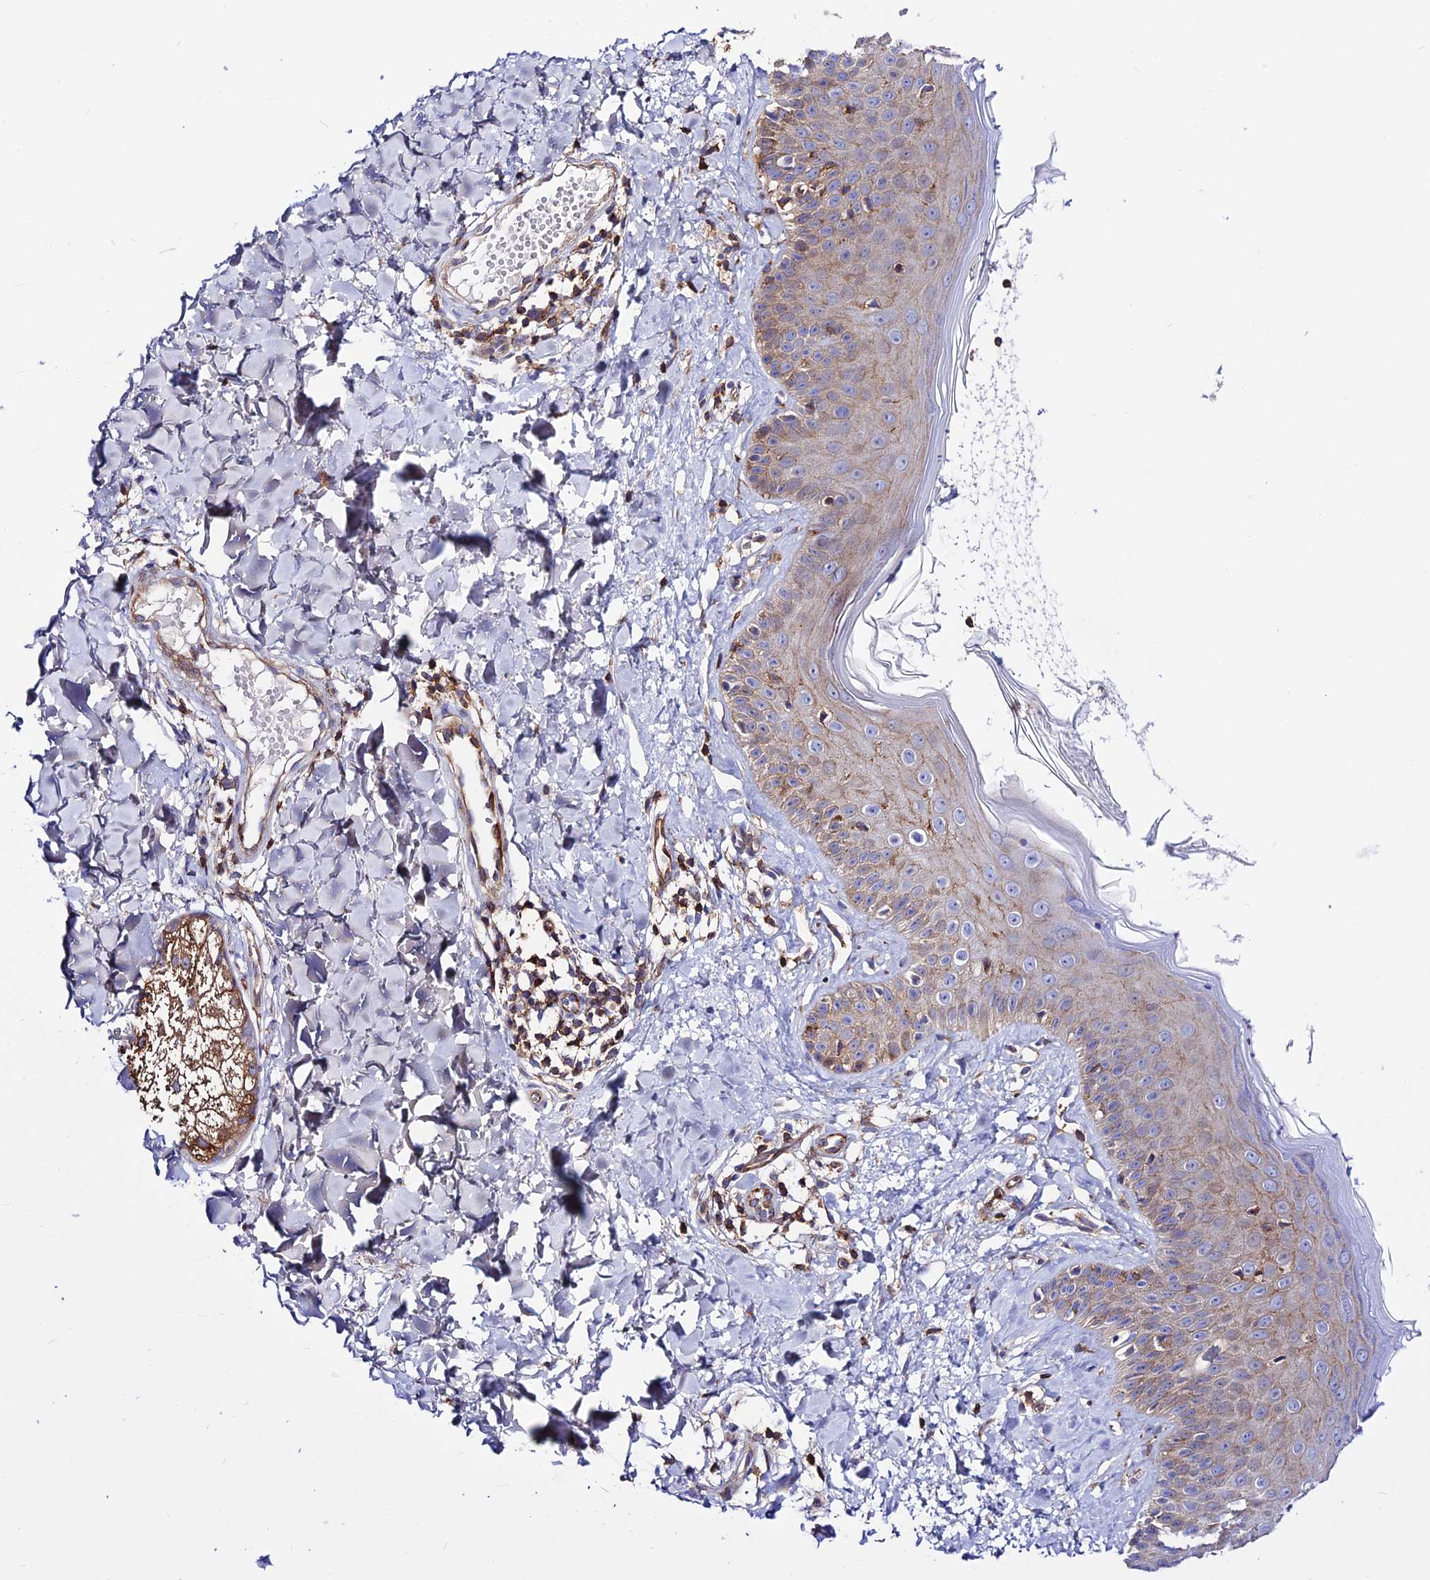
{"staining": {"intensity": "negative", "quantity": "none", "location": "none"}, "tissue": "skin", "cell_type": "Fibroblasts", "image_type": "normal", "snomed": [{"axis": "morphology", "description": "Normal tissue, NOS"}, {"axis": "topography", "description": "Skin"}], "caption": "This is an immunohistochemistry histopathology image of unremarkable skin. There is no positivity in fibroblasts.", "gene": "PRIM1", "patient": {"sex": "male", "age": 52}}